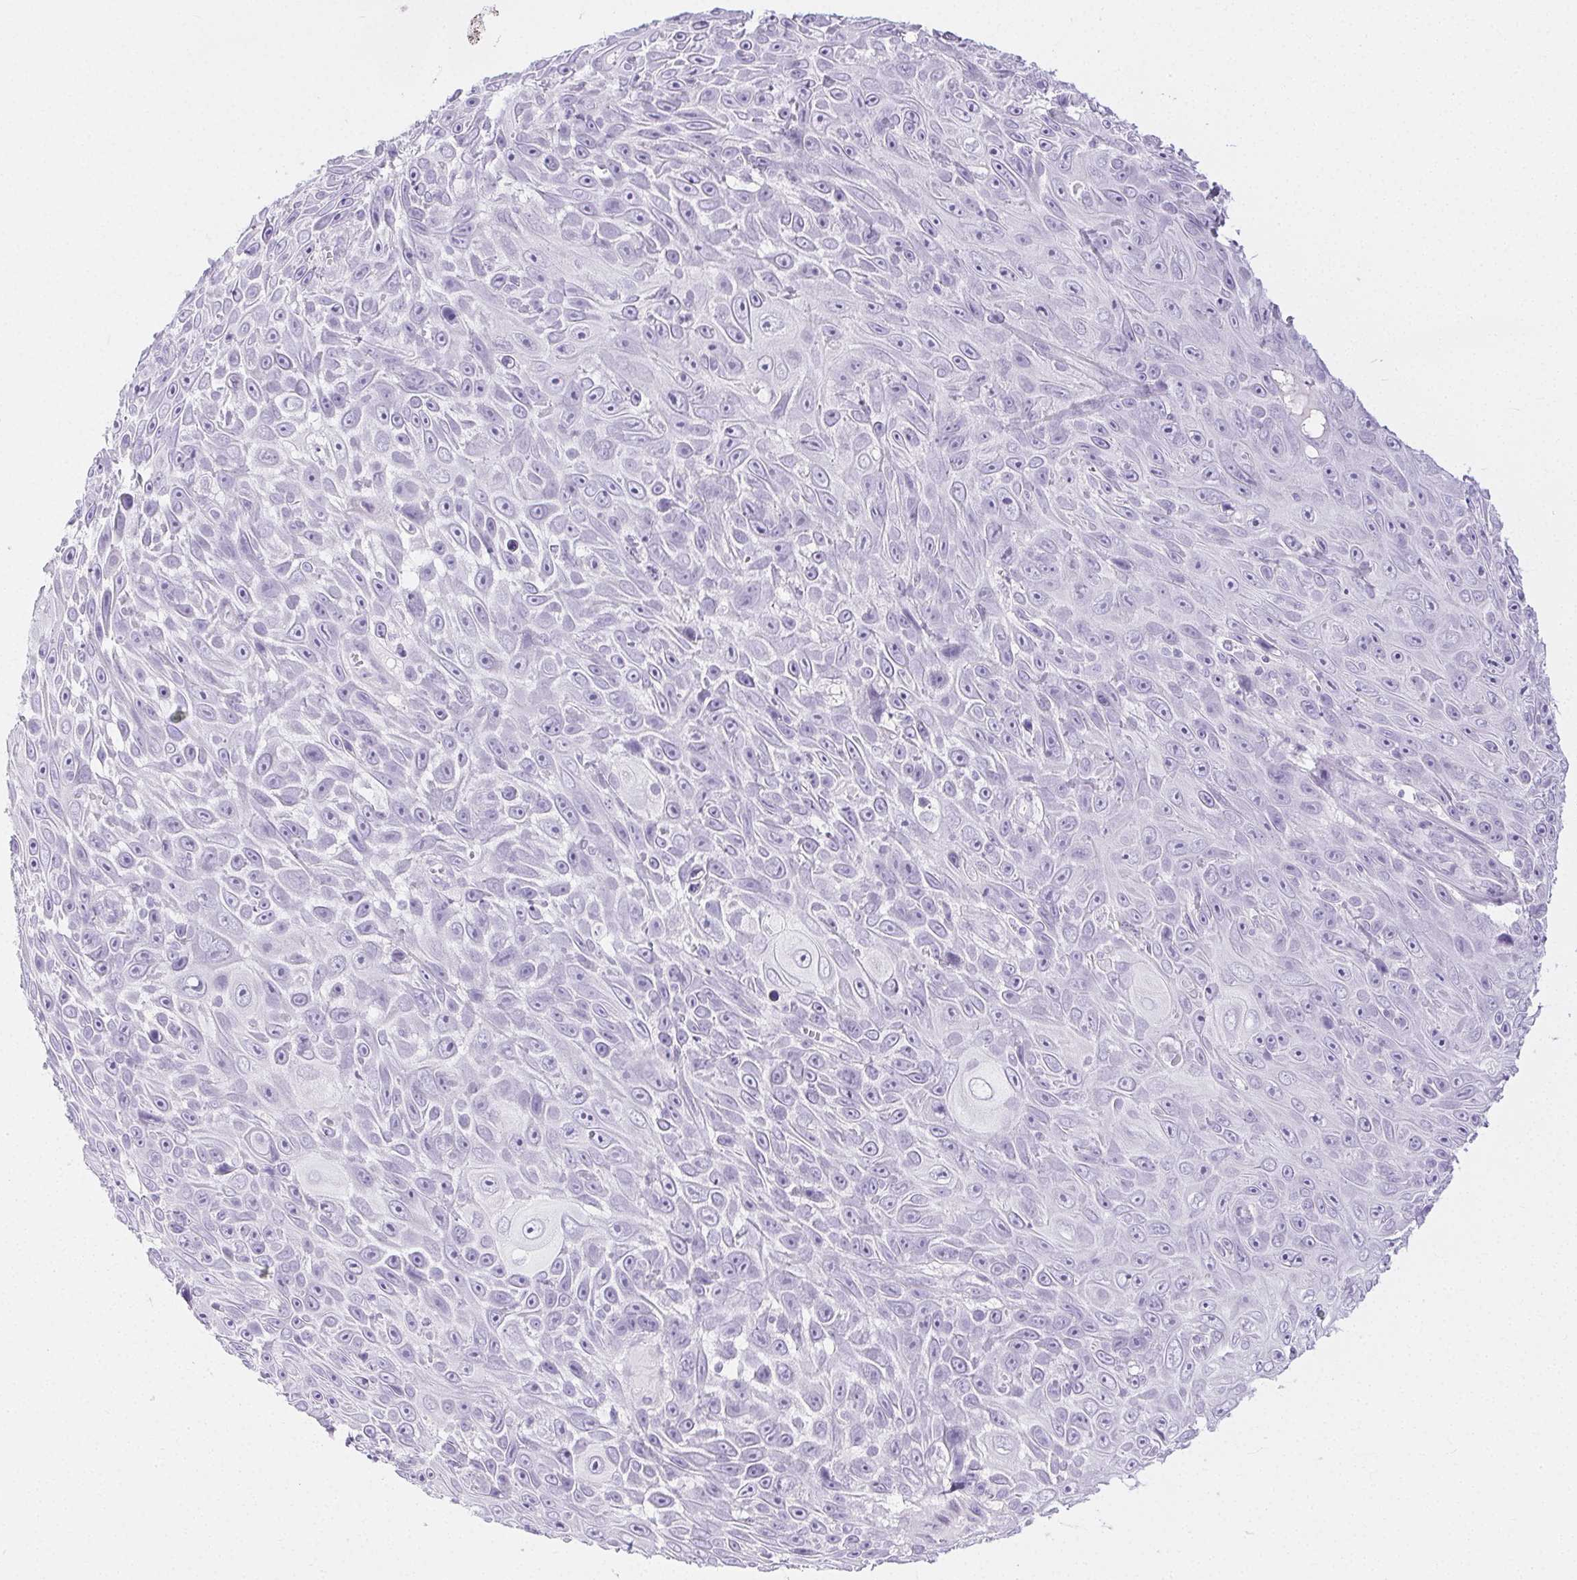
{"staining": {"intensity": "negative", "quantity": "none", "location": "none"}, "tissue": "skin cancer", "cell_type": "Tumor cells", "image_type": "cancer", "snomed": [{"axis": "morphology", "description": "Squamous cell carcinoma, NOS"}, {"axis": "topography", "description": "Skin"}], "caption": "Immunohistochemistry of skin cancer (squamous cell carcinoma) shows no positivity in tumor cells.", "gene": "PI3", "patient": {"sex": "male", "age": 82}}